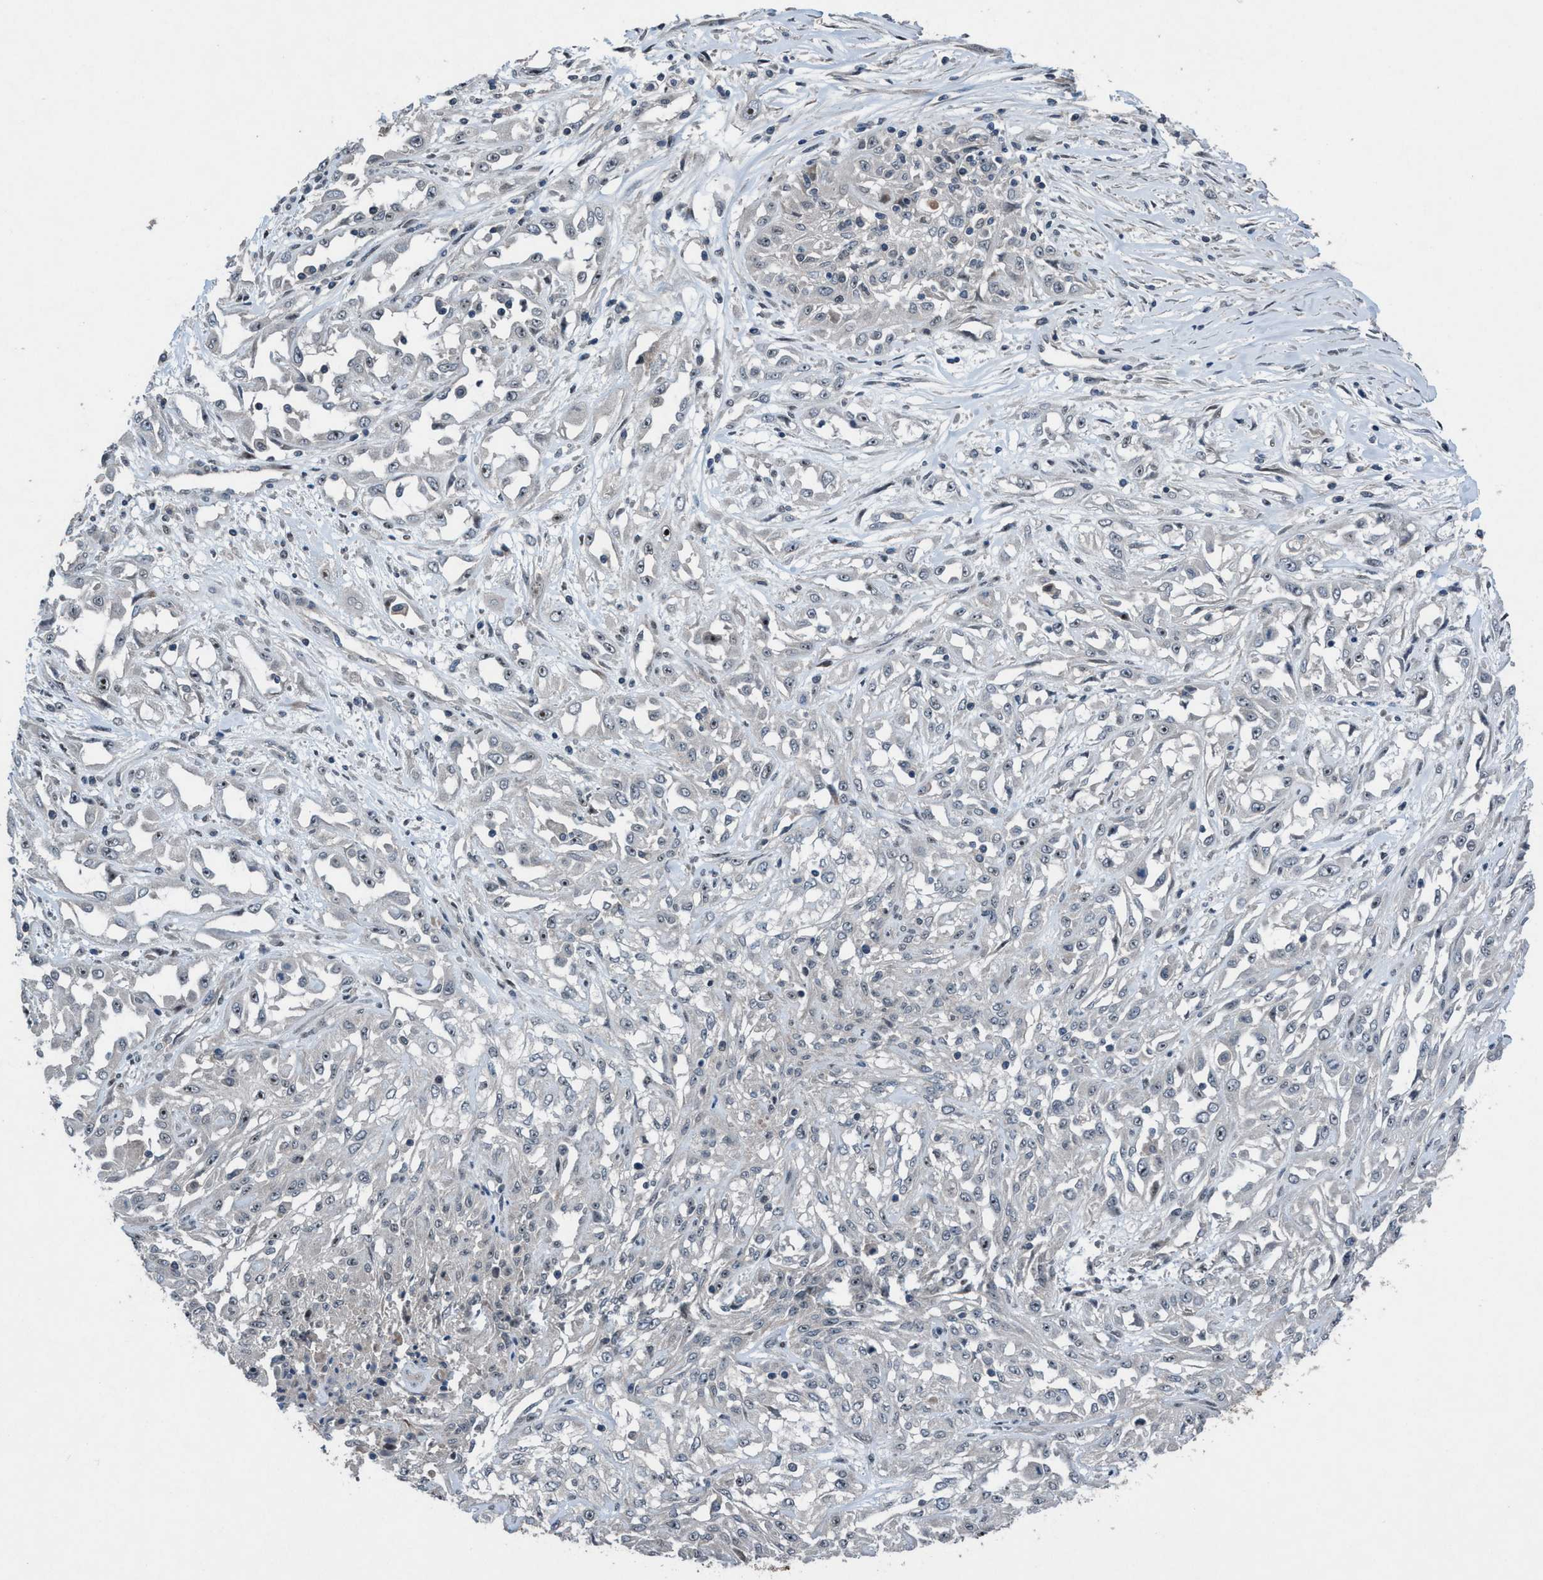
{"staining": {"intensity": "negative", "quantity": "none", "location": "none"}, "tissue": "skin cancer", "cell_type": "Tumor cells", "image_type": "cancer", "snomed": [{"axis": "morphology", "description": "Squamous cell carcinoma, NOS"}, {"axis": "morphology", "description": "Squamous cell carcinoma, metastatic, NOS"}, {"axis": "topography", "description": "Skin"}, {"axis": "topography", "description": "Lymph node"}], "caption": "Photomicrograph shows no significant protein expression in tumor cells of skin metastatic squamous cell carcinoma.", "gene": "NISCH", "patient": {"sex": "male", "age": 75}}